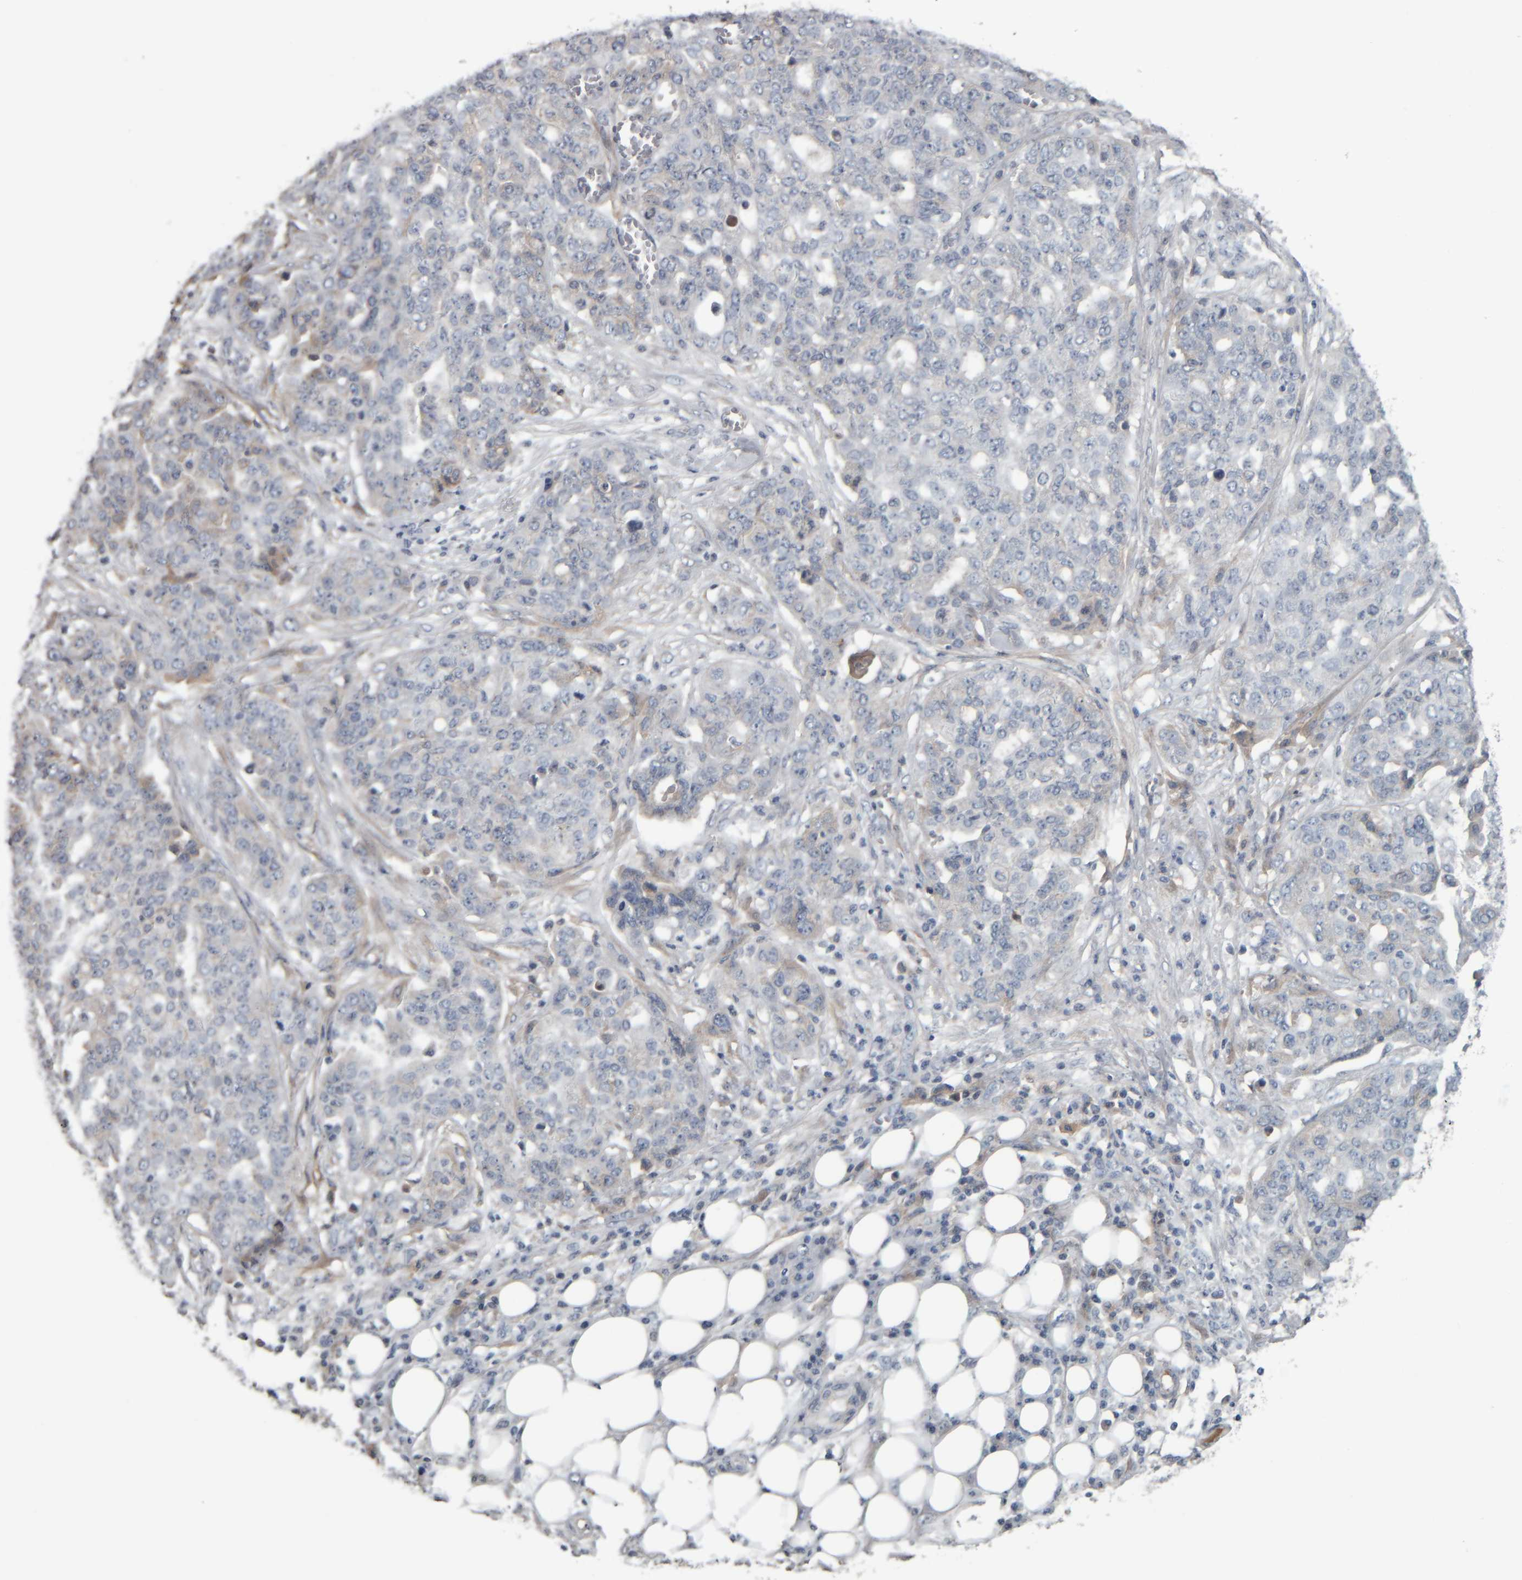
{"staining": {"intensity": "weak", "quantity": "<25%", "location": "cytoplasmic/membranous"}, "tissue": "ovarian cancer", "cell_type": "Tumor cells", "image_type": "cancer", "snomed": [{"axis": "morphology", "description": "Cystadenocarcinoma, serous, NOS"}, {"axis": "topography", "description": "Soft tissue"}, {"axis": "topography", "description": "Ovary"}], "caption": "Tumor cells are negative for protein expression in human ovarian cancer (serous cystadenocarcinoma).", "gene": "CAVIN4", "patient": {"sex": "female", "age": 57}}